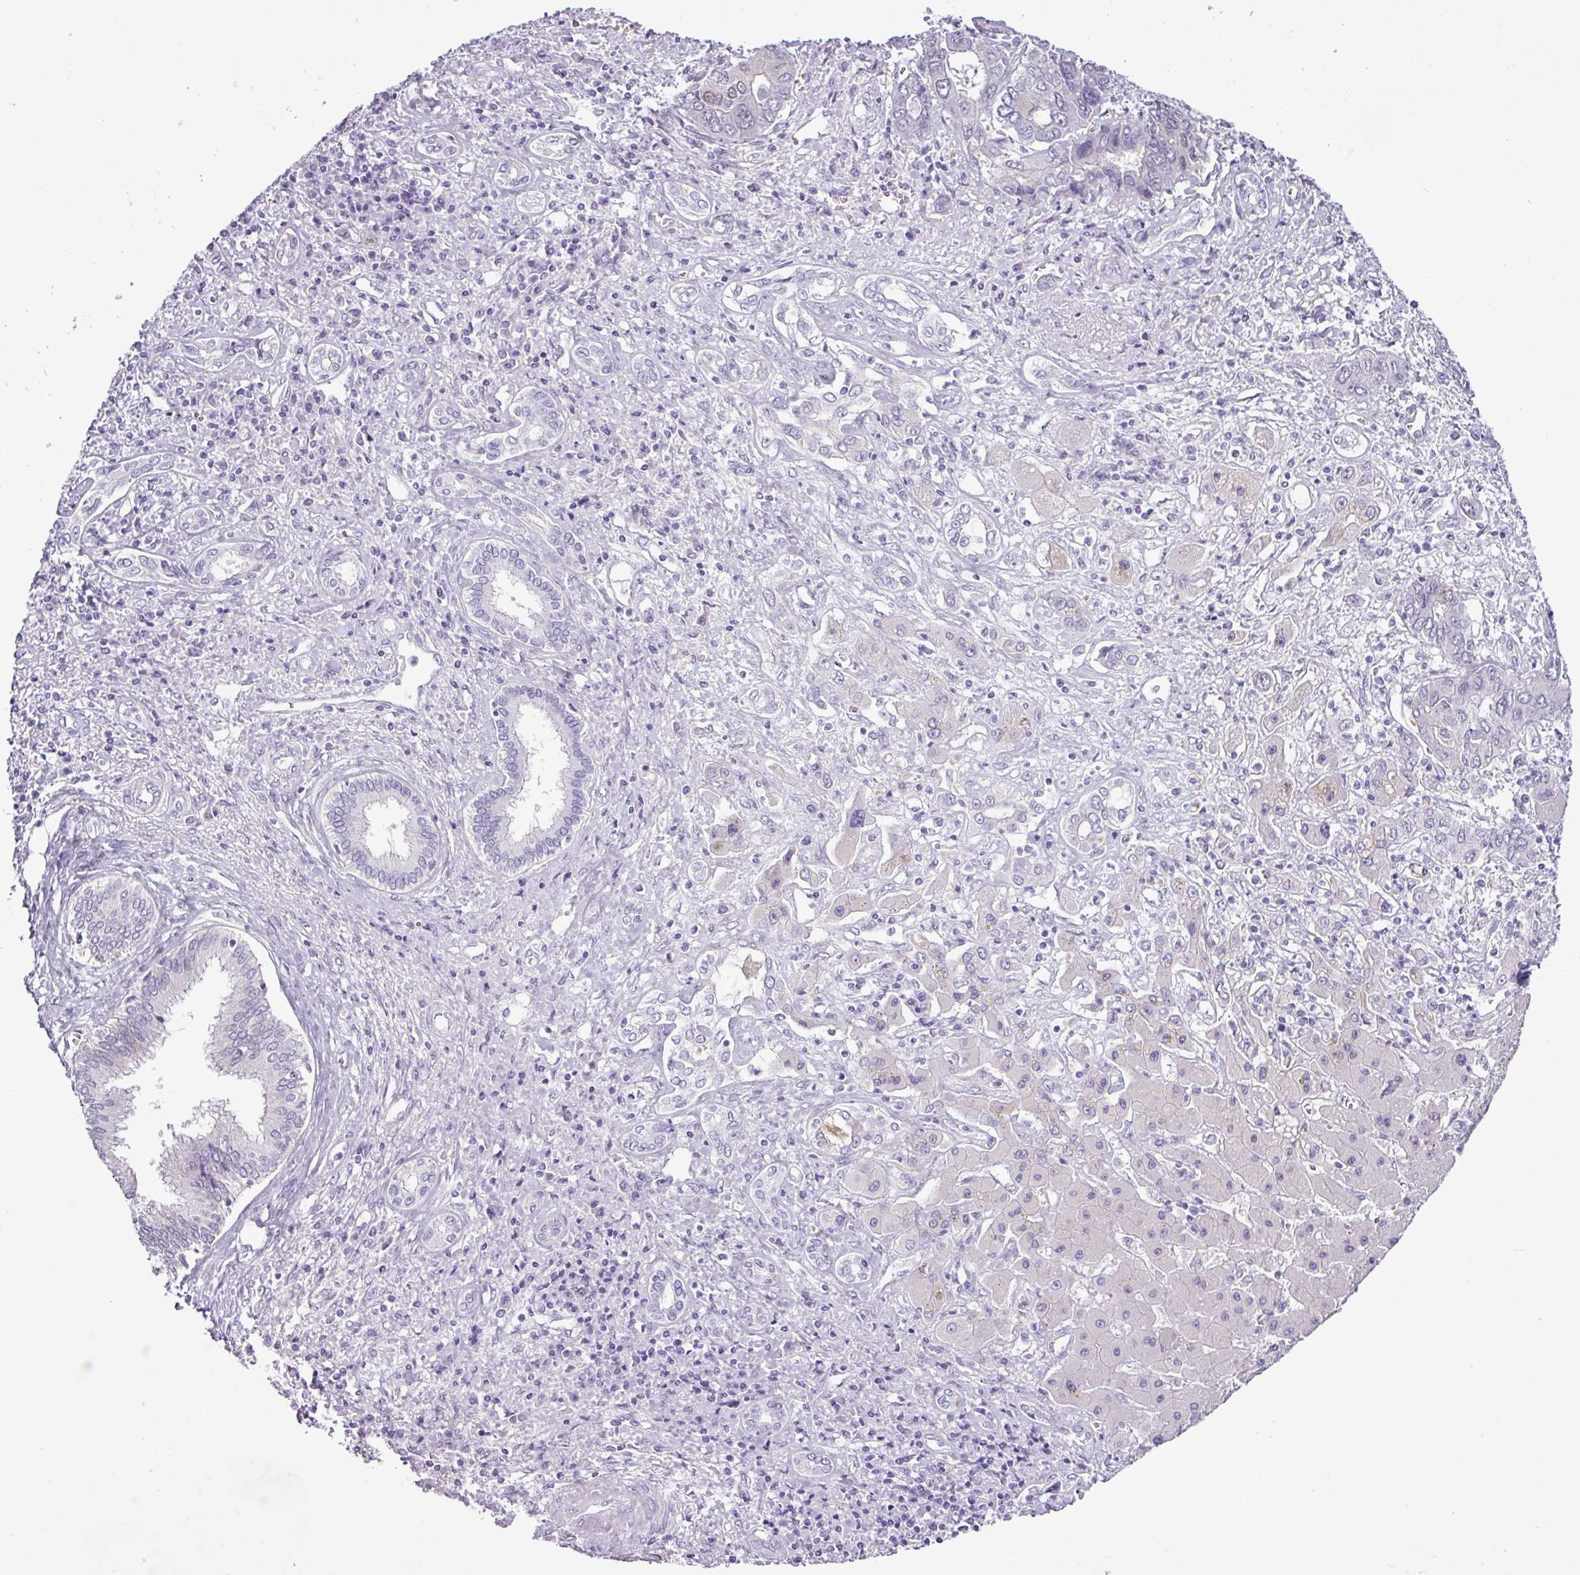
{"staining": {"intensity": "weak", "quantity": "<25%", "location": "nuclear"}, "tissue": "liver cancer", "cell_type": "Tumor cells", "image_type": "cancer", "snomed": [{"axis": "morphology", "description": "Cholangiocarcinoma"}, {"axis": "topography", "description": "Liver"}], "caption": "Immunohistochemistry (IHC) histopathology image of human liver cholangiocarcinoma stained for a protein (brown), which reveals no positivity in tumor cells.", "gene": "ALDH3A1", "patient": {"sex": "male", "age": 67}}